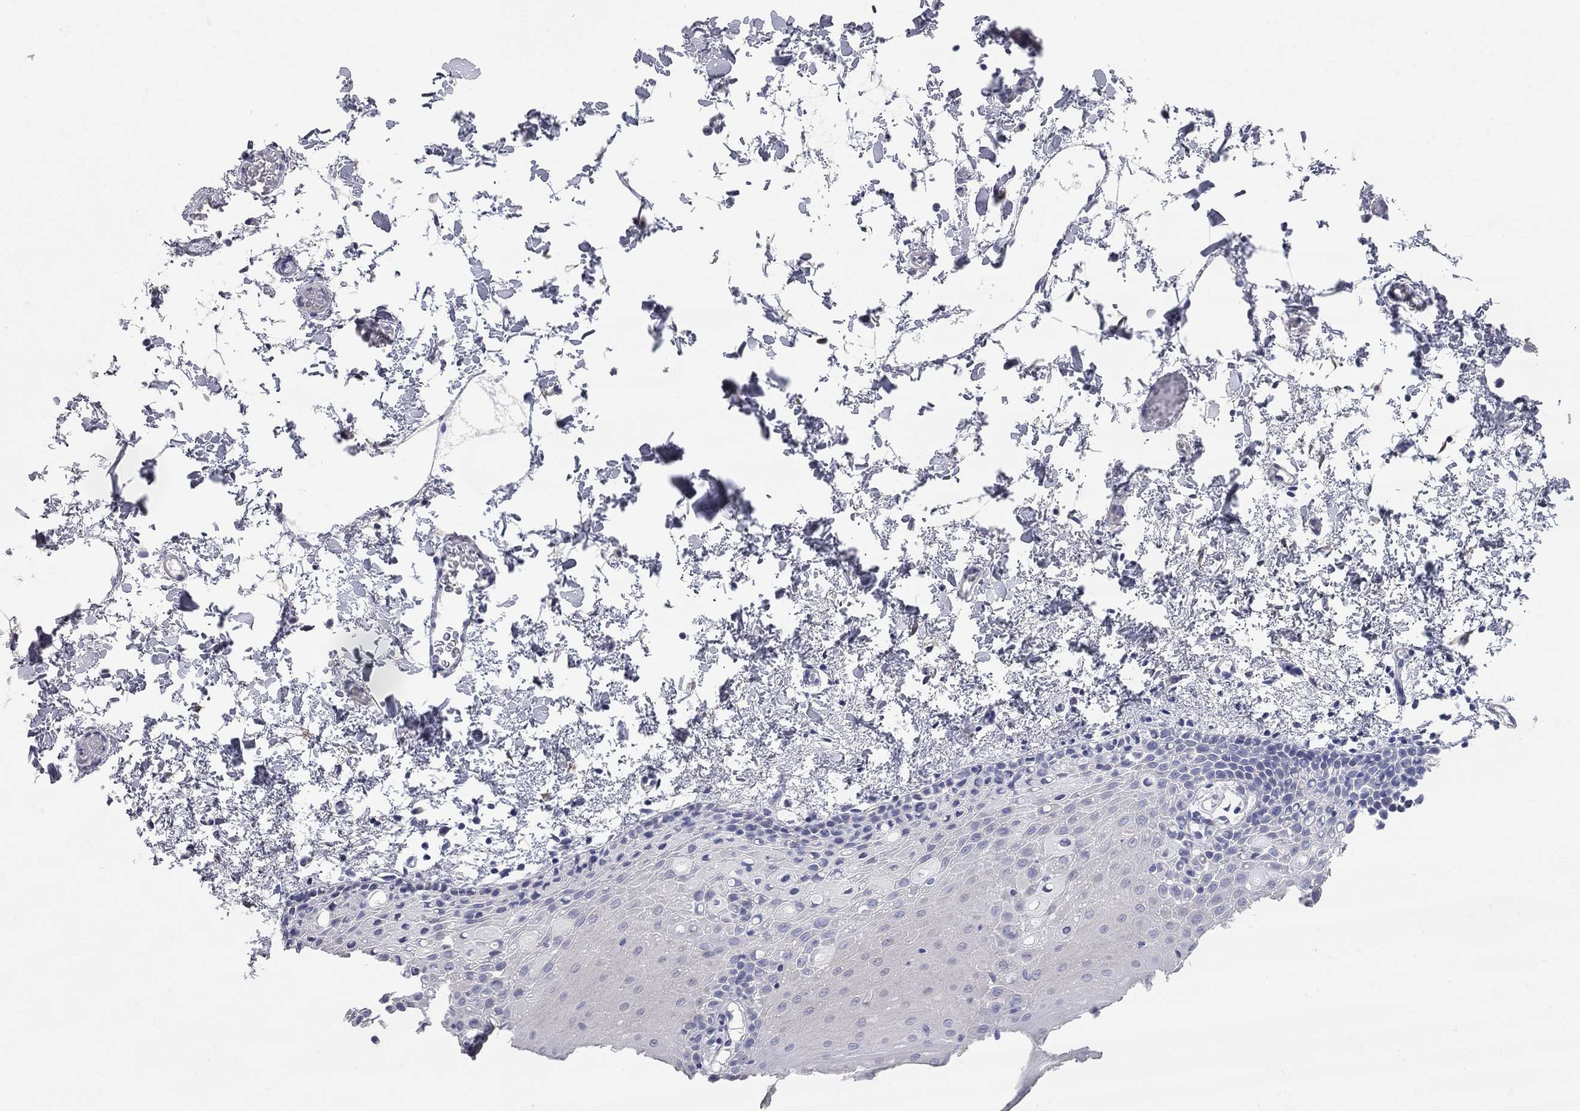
{"staining": {"intensity": "negative", "quantity": "none", "location": "none"}, "tissue": "oral mucosa", "cell_type": "Squamous epithelial cells", "image_type": "normal", "snomed": [{"axis": "morphology", "description": "Normal tissue, NOS"}, {"axis": "topography", "description": "Oral tissue"}], "caption": "Squamous epithelial cells show no significant protein expression in benign oral mucosa. (DAB immunohistochemistry with hematoxylin counter stain).", "gene": "AOX1", "patient": {"sex": "male", "age": 81}}